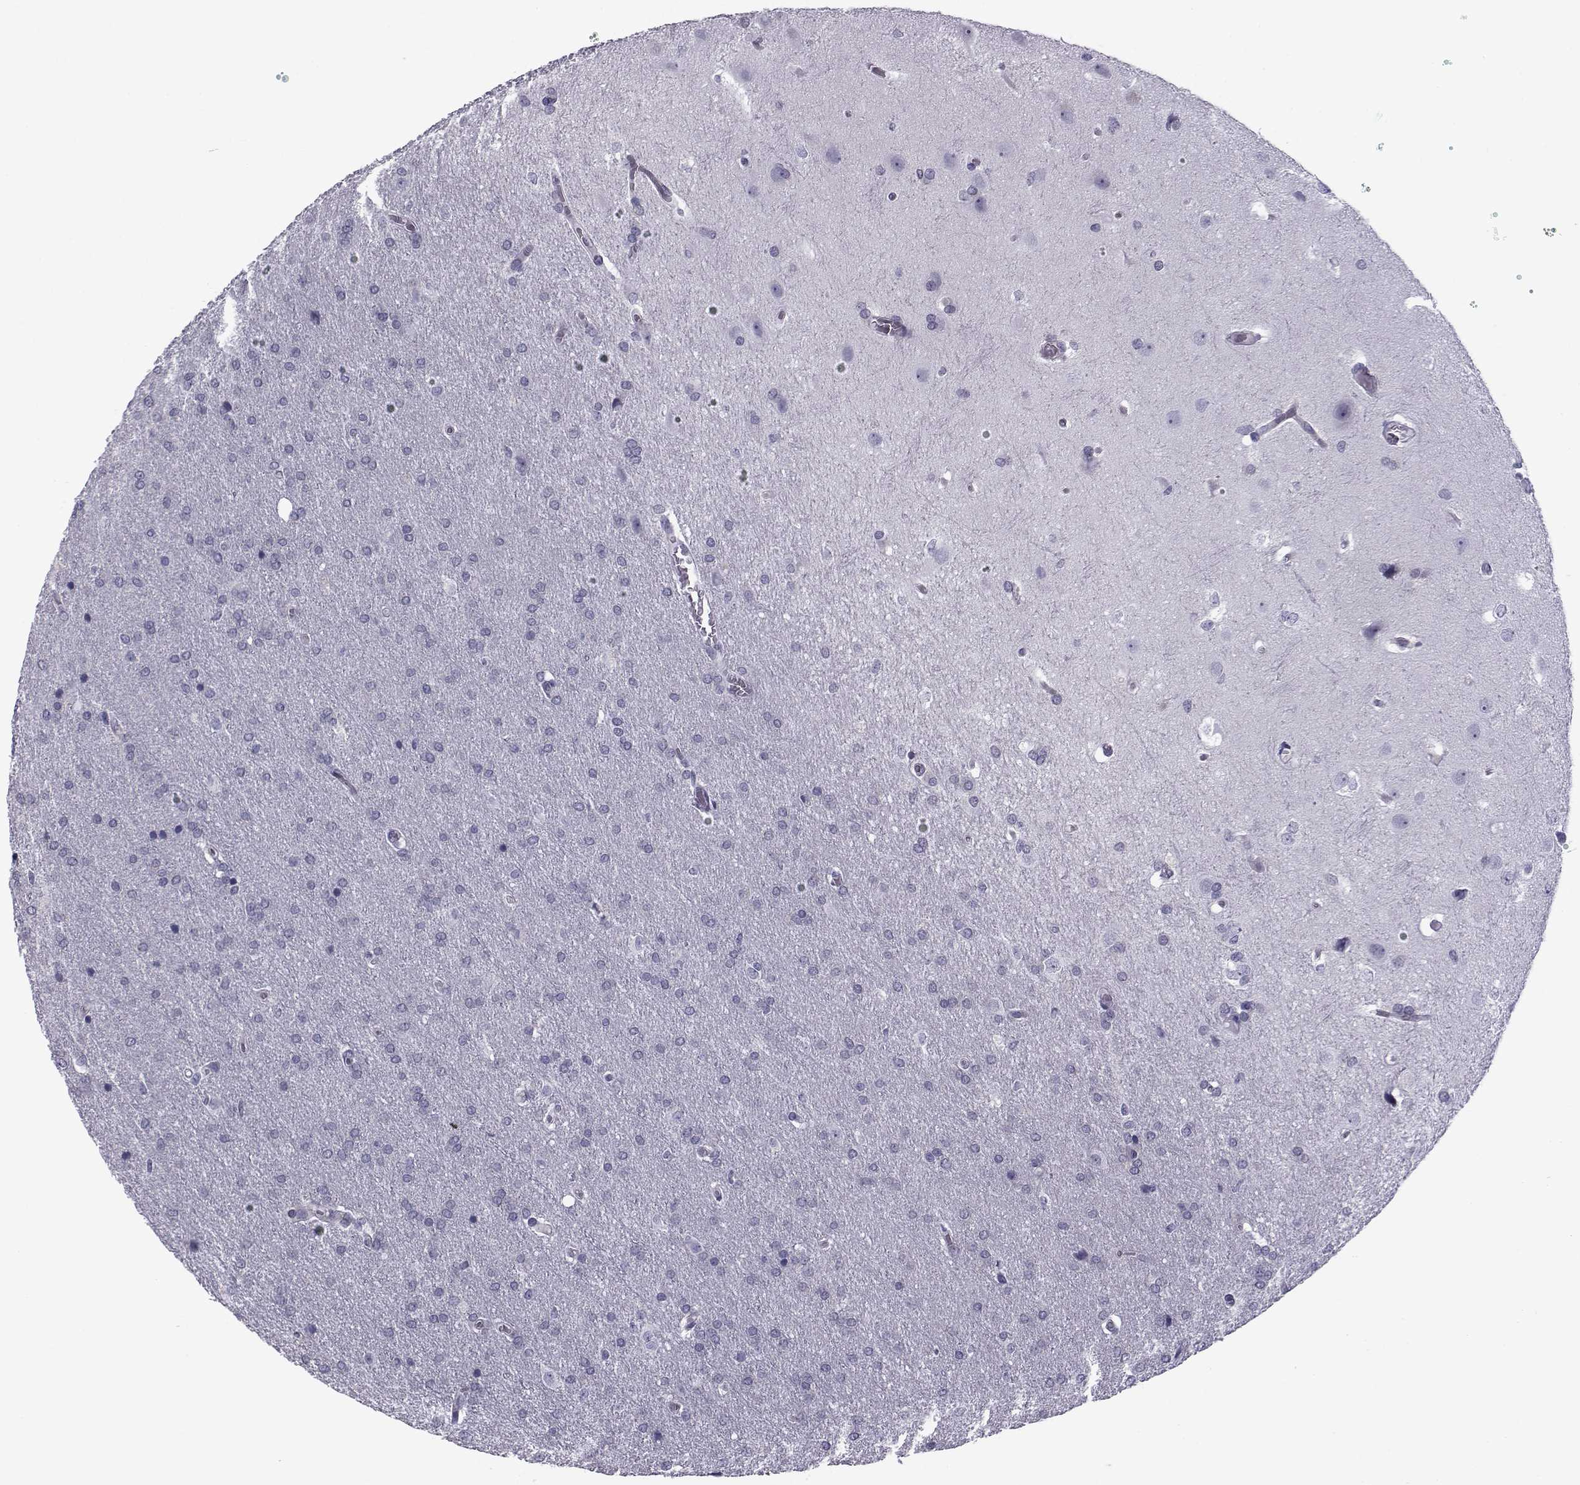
{"staining": {"intensity": "negative", "quantity": "none", "location": "none"}, "tissue": "glioma", "cell_type": "Tumor cells", "image_type": "cancer", "snomed": [{"axis": "morphology", "description": "Glioma, malignant, Low grade"}, {"axis": "topography", "description": "Brain"}], "caption": "High power microscopy histopathology image of an immunohistochemistry histopathology image of malignant glioma (low-grade), revealing no significant positivity in tumor cells.", "gene": "COL22A1", "patient": {"sex": "female", "age": 32}}